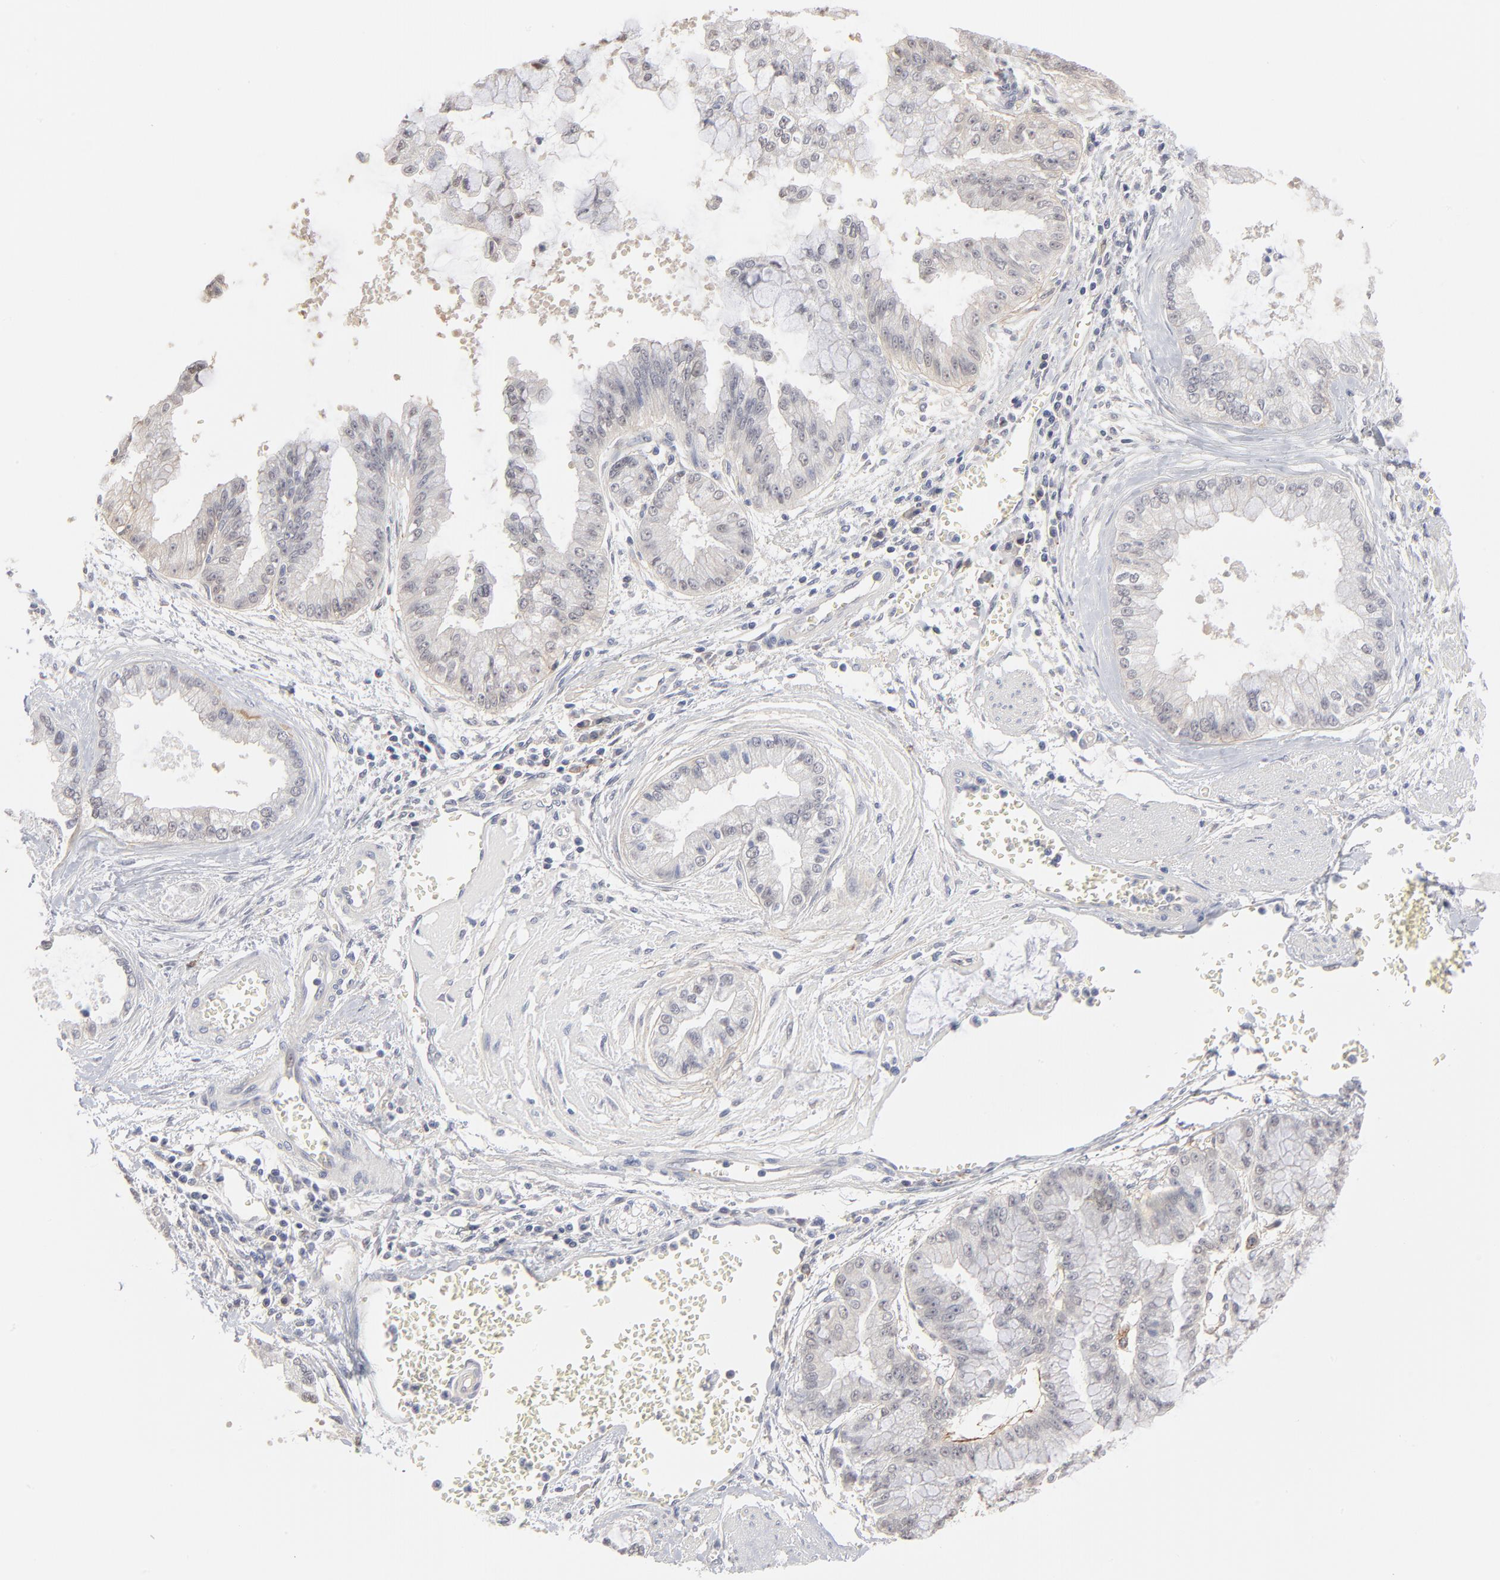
{"staining": {"intensity": "weak", "quantity": "<25%", "location": "cytoplasmic/membranous"}, "tissue": "liver cancer", "cell_type": "Tumor cells", "image_type": "cancer", "snomed": [{"axis": "morphology", "description": "Cholangiocarcinoma"}, {"axis": "topography", "description": "Liver"}], "caption": "A photomicrograph of liver cancer (cholangiocarcinoma) stained for a protein shows no brown staining in tumor cells.", "gene": "SLC16A1", "patient": {"sex": "female", "age": 79}}